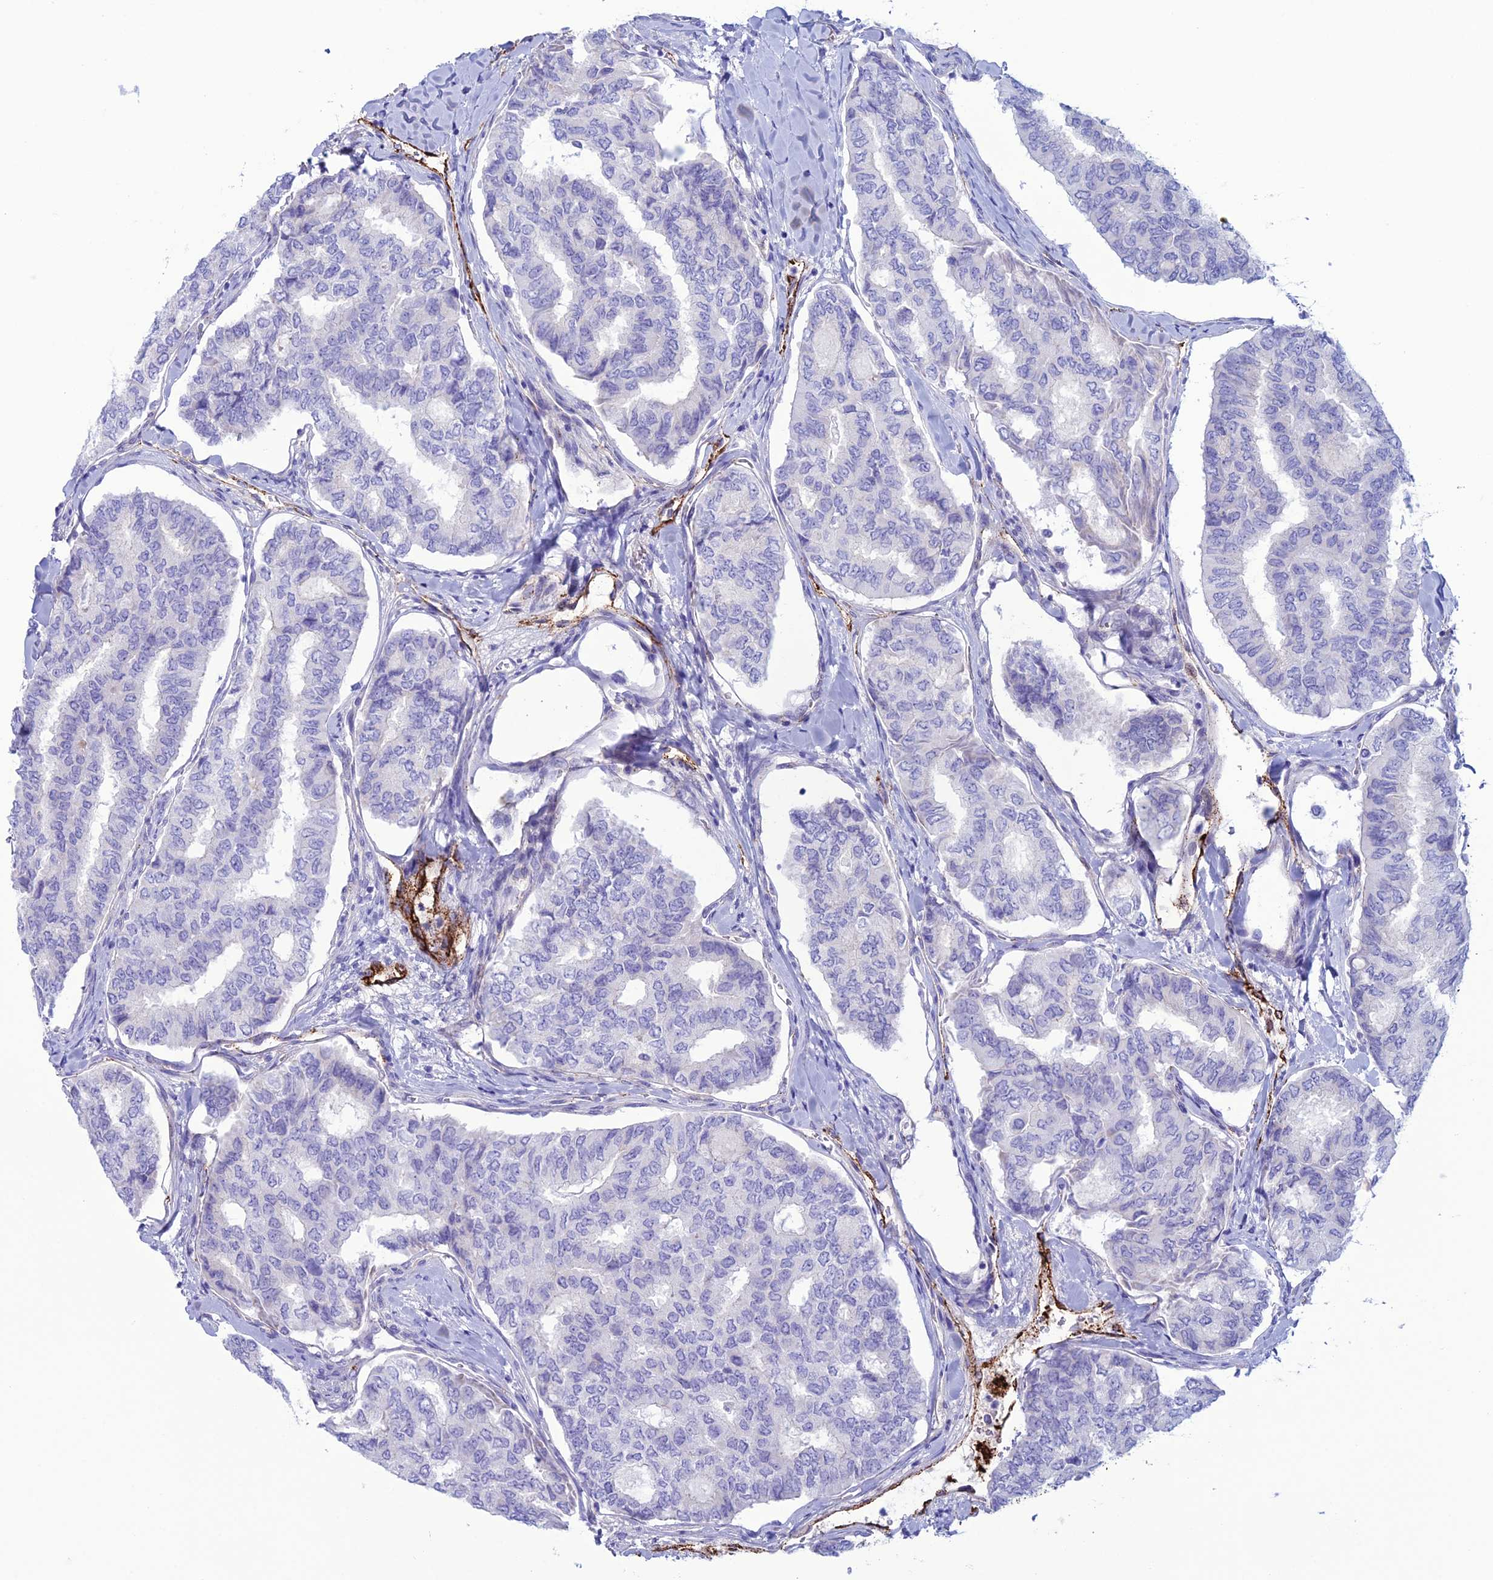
{"staining": {"intensity": "negative", "quantity": "none", "location": "none"}, "tissue": "thyroid cancer", "cell_type": "Tumor cells", "image_type": "cancer", "snomed": [{"axis": "morphology", "description": "Papillary adenocarcinoma, NOS"}, {"axis": "topography", "description": "Thyroid gland"}], "caption": "This is an IHC image of thyroid cancer. There is no expression in tumor cells.", "gene": "CDC42EP5", "patient": {"sex": "female", "age": 35}}